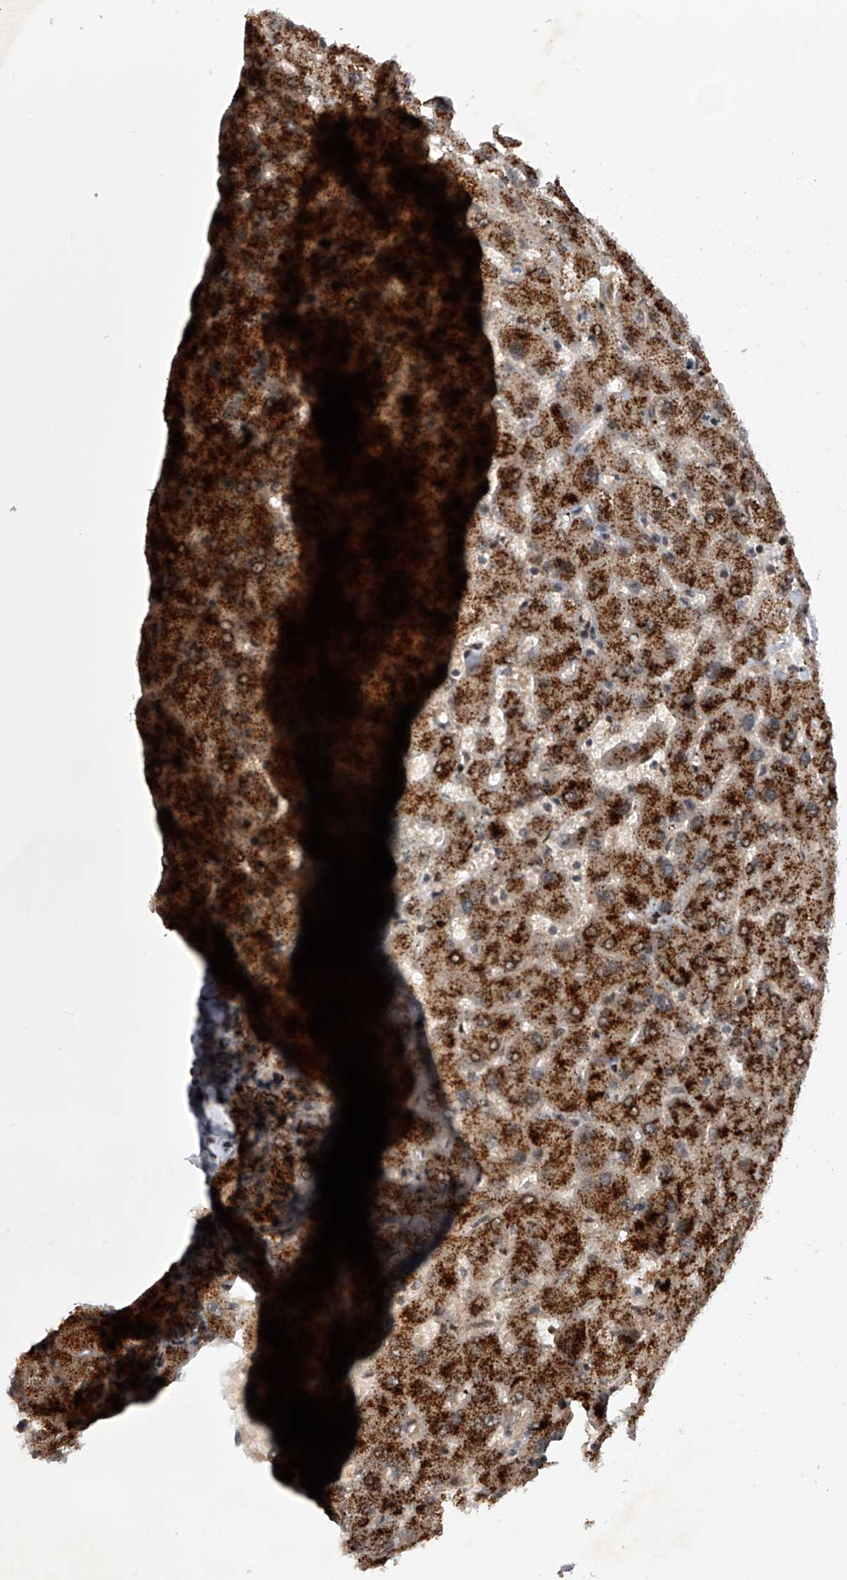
{"staining": {"intensity": "weak", "quantity": "<25%", "location": "cytoplasmic/membranous"}, "tissue": "liver", "cell_type": "Cholangiocytes", "image_type": "normal", "snomed": [{"axis": "morphology", "description": "Normal tissue, NOS"}, {"axis": "topography", "description": "Liver"}], "caption": "Image shows no significant protein positivity in cholangiocytes of benign liver. (Stains: DAB immunohistochemistry with hematoxylin counter stain, Microscopy: brightfield microscopy at high magnification).", "gene": "RWDD2A", "patient": {"sex": "female", "age": 63}}